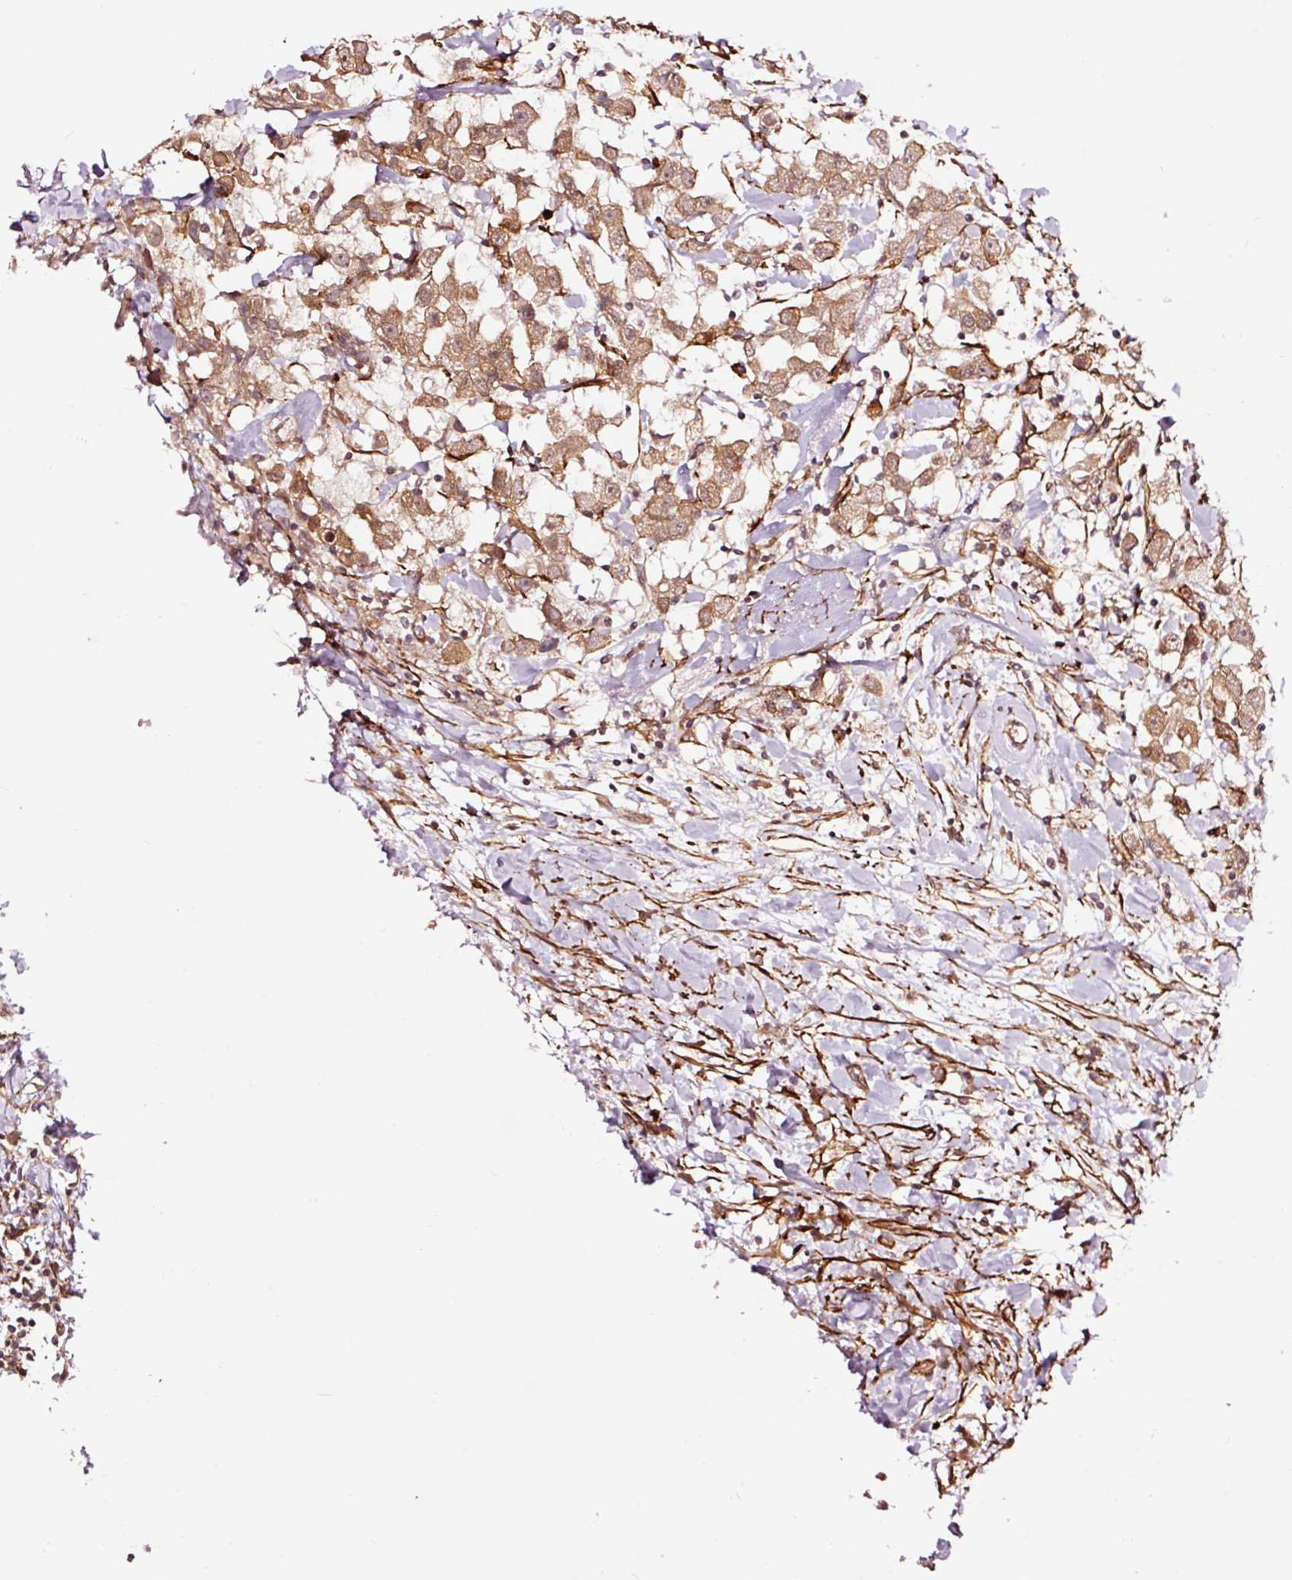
{"staining": {"intensity": "moderate", "quantity": ">75%", "location": "cytoplasmic/membranous"}, "tissue": "breast cancer", "cell_type": "Tumor cells", "image_type": "cancer", "snomed": [{"axis": "morphology", "description": "Duct carcinoma"}, {"axis": "topography", "description": "Breast"}], "caption": "Immunohistochemical staining of breast cancer (invasive ductal carcinoma) shows medium levels of moderate cytoplasmic/membranous protein staining in approximately >75% of tumor cells.", "gene": "TPM1", "patient": {"sex": "female", "age": 61}}